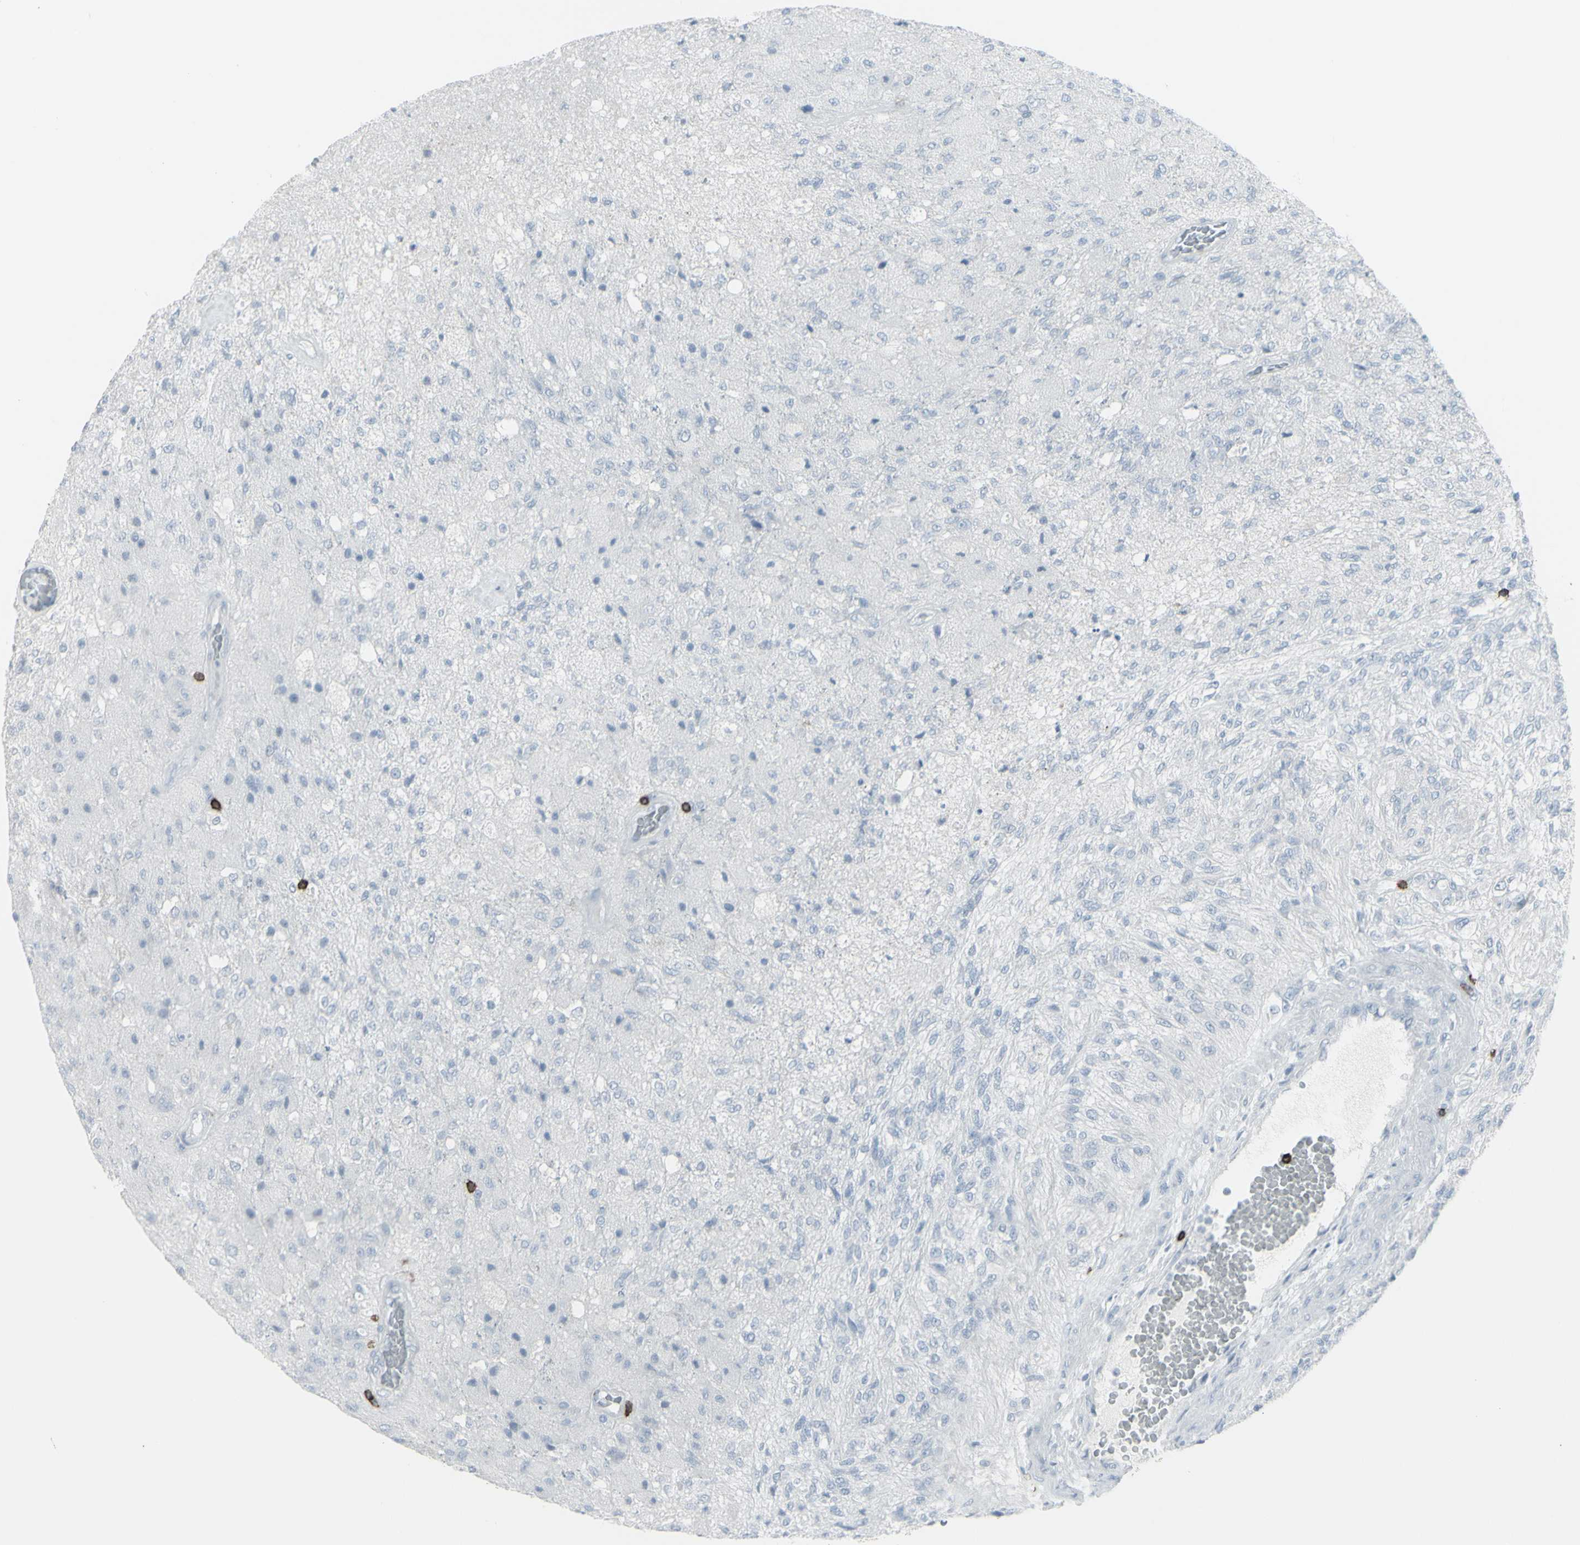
{"staining": {"intensity": "negative", "quantity": "none", "location": "none"}, "tissue": "glioma", "cell_type": "Tumor cells", "image_type": "cancer", "snomed": [{"axis": "morphology", "description": "Normal tissue, NOS"}, {"axis": "morphology", "description": "Glioma, malignant, High grade"}, {"axis": "topography", "description": "Cerebral cortex"}], "caption": "IHC image of human malignant glioma (high-grade) stained for a protein (brown), which demonstrates no positivity in tumor cells.", "gene": "CD247", "patient": {"sex": "male", "age": 77}}